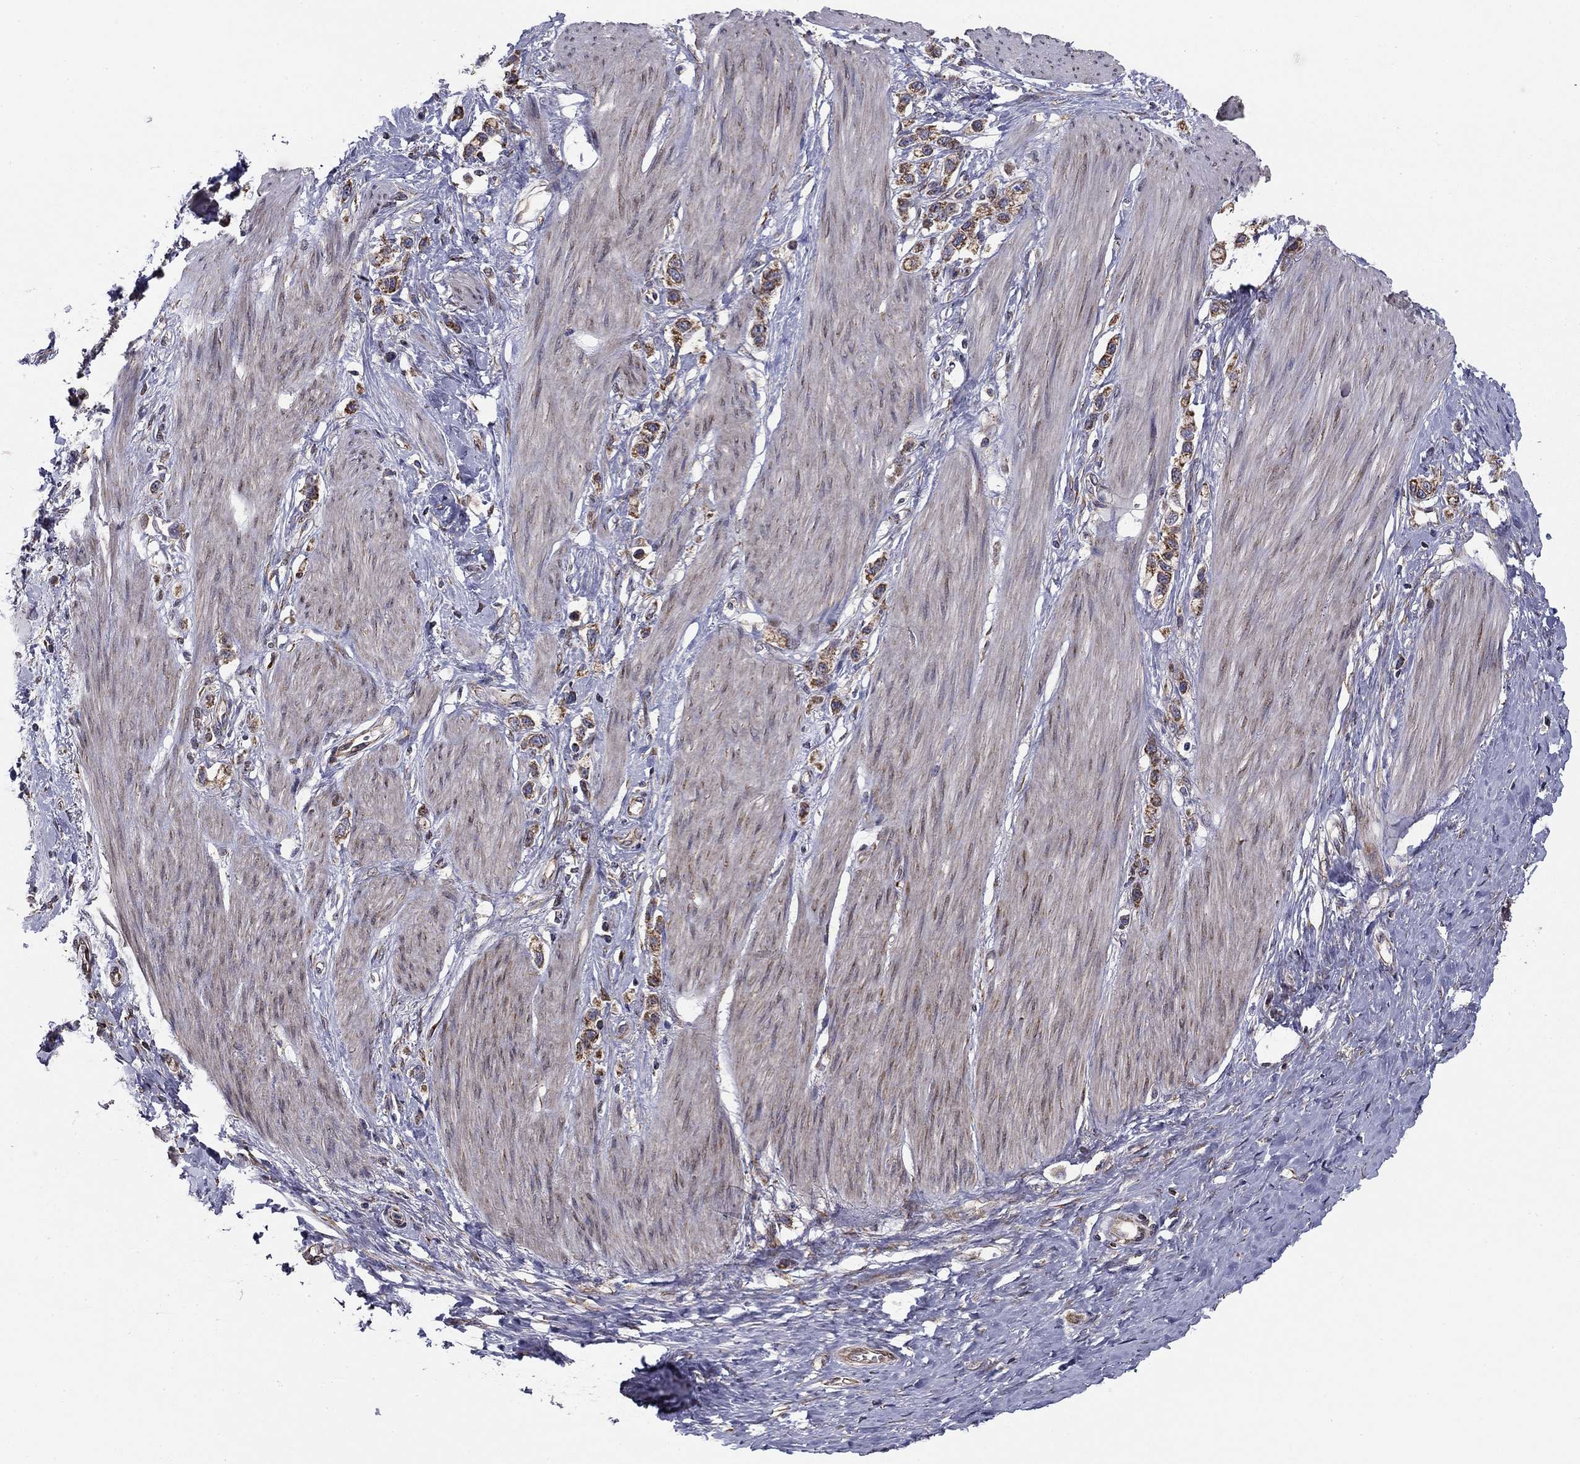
{"staining": {"intensity": "moderate", "quantity": ">75%", "location": "cytoplasmic/membranous"}, "tissue": "stomach cancer", "cell_type": "Tumor cells", "image_type": "cancer", "snomed": [{"axis": "morphology", "description": "Normal tissue, NOS"}, {"axis": "morphology", "description": "Adenocarcinoma, NOS"}, {"axis": "morphology", "description": "Adenocarcinoma, High grade"}, {"axis": "topography", "description": "Stomach, upper"}, {"axis": "topography", "description": "Stomach"}], "caption": "Moderate cytoplasmic/membranous protein positivity is seen in approximately >75% of tumor cells in adenocarcinoma (stomach).", "gene": "NKIRAS1", "patient": {"sex": "female", "age": 65}}